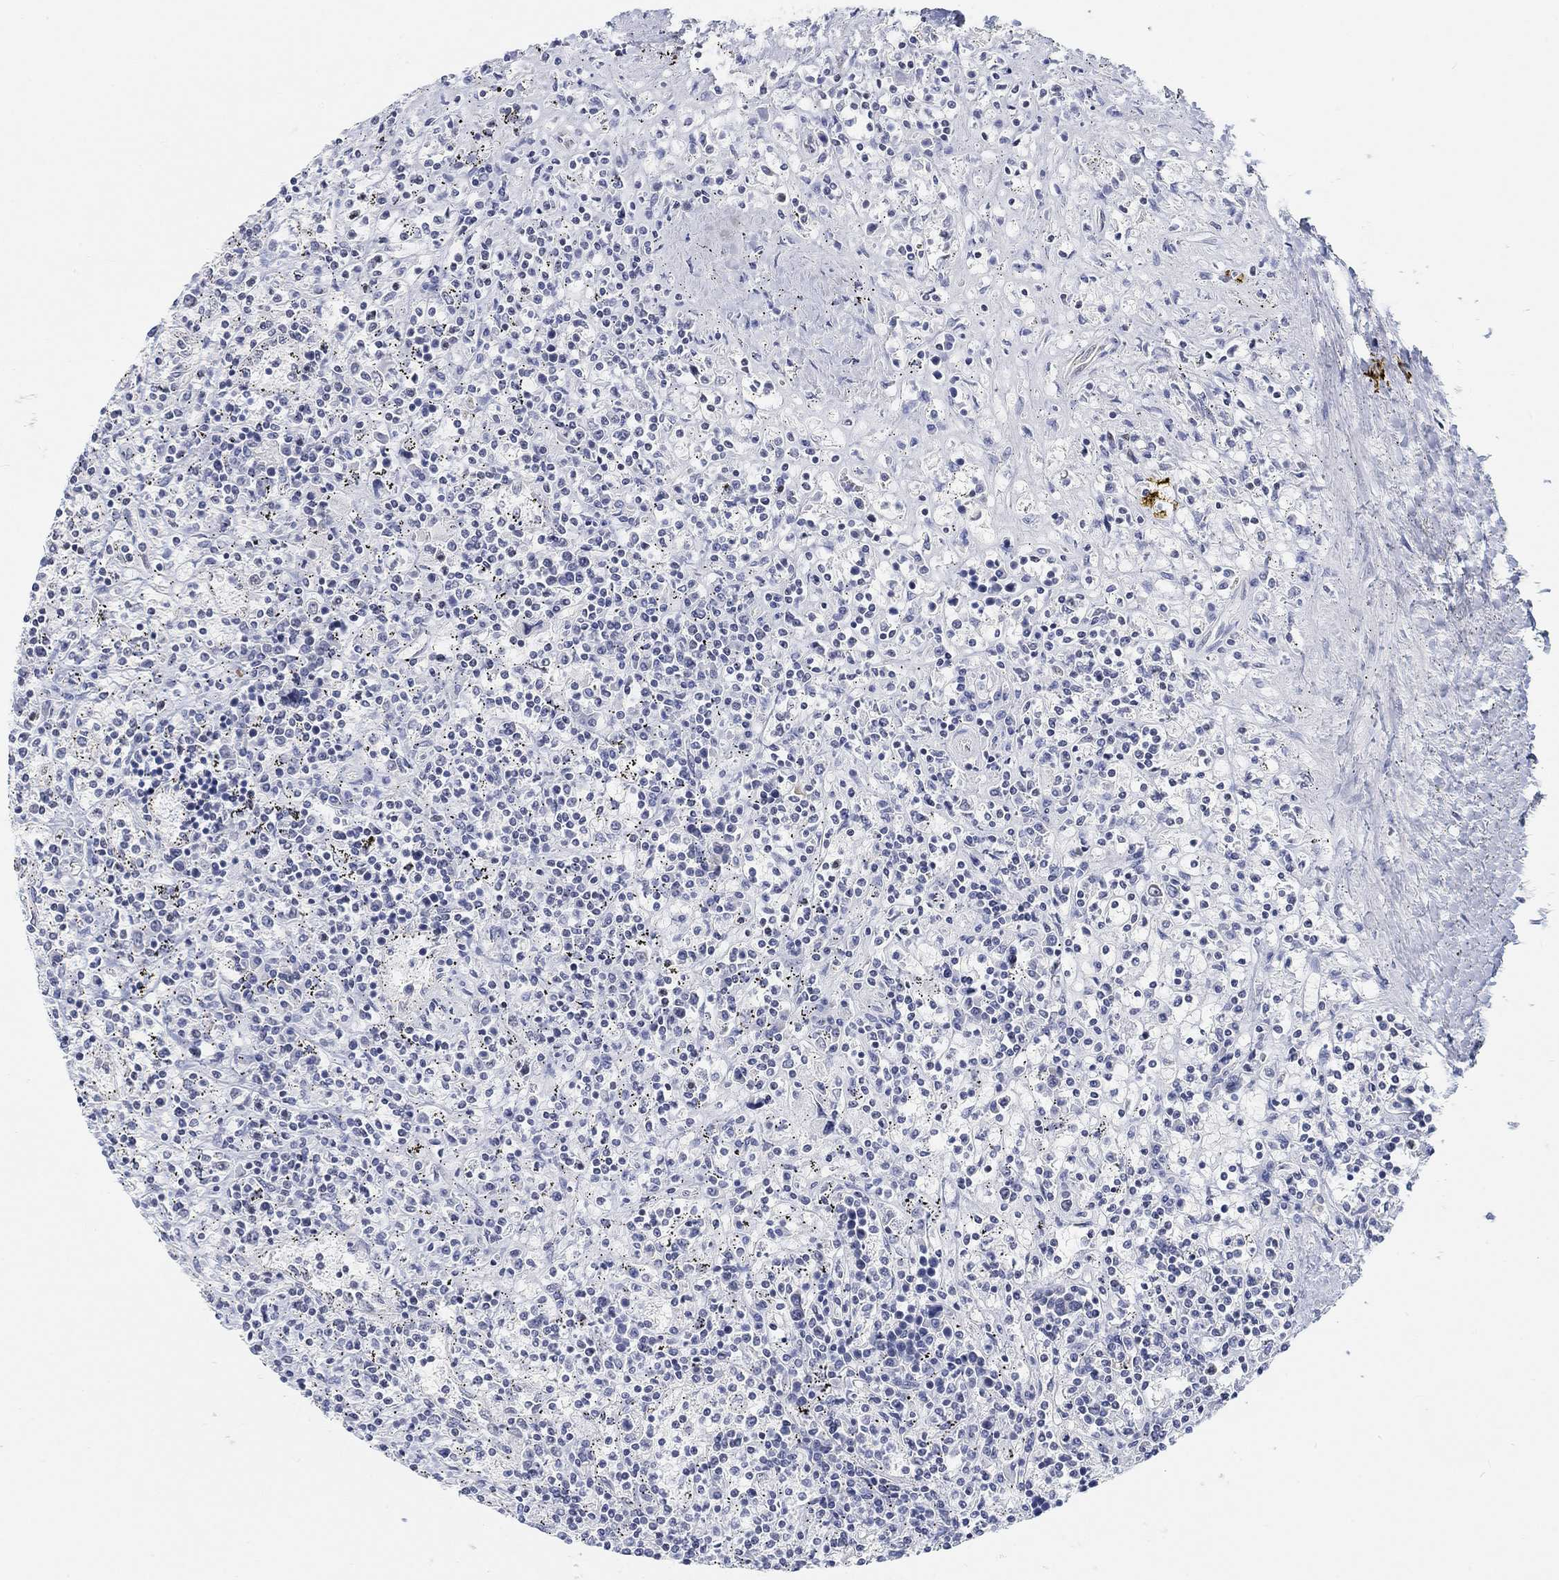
{"staining": {"intensity": "negative", "quantity": "none", "location": "none"}, "tissue": "lymphoma", "cell_type": "Tumor cells", "image_type": "cancer", "snomed": [{"axis": "morphology", "description": "Malignant lymphoma, non-Hodgkin's type, Low grade"}, {"axis": "topography", "description": "Spleen"}], "caption": "A histopathology image of lymphoma stained for a protein demonstrates no brown staining in tumor cells.", "gene": "PURG", "patient": {"sex": "male", "age": 62}}